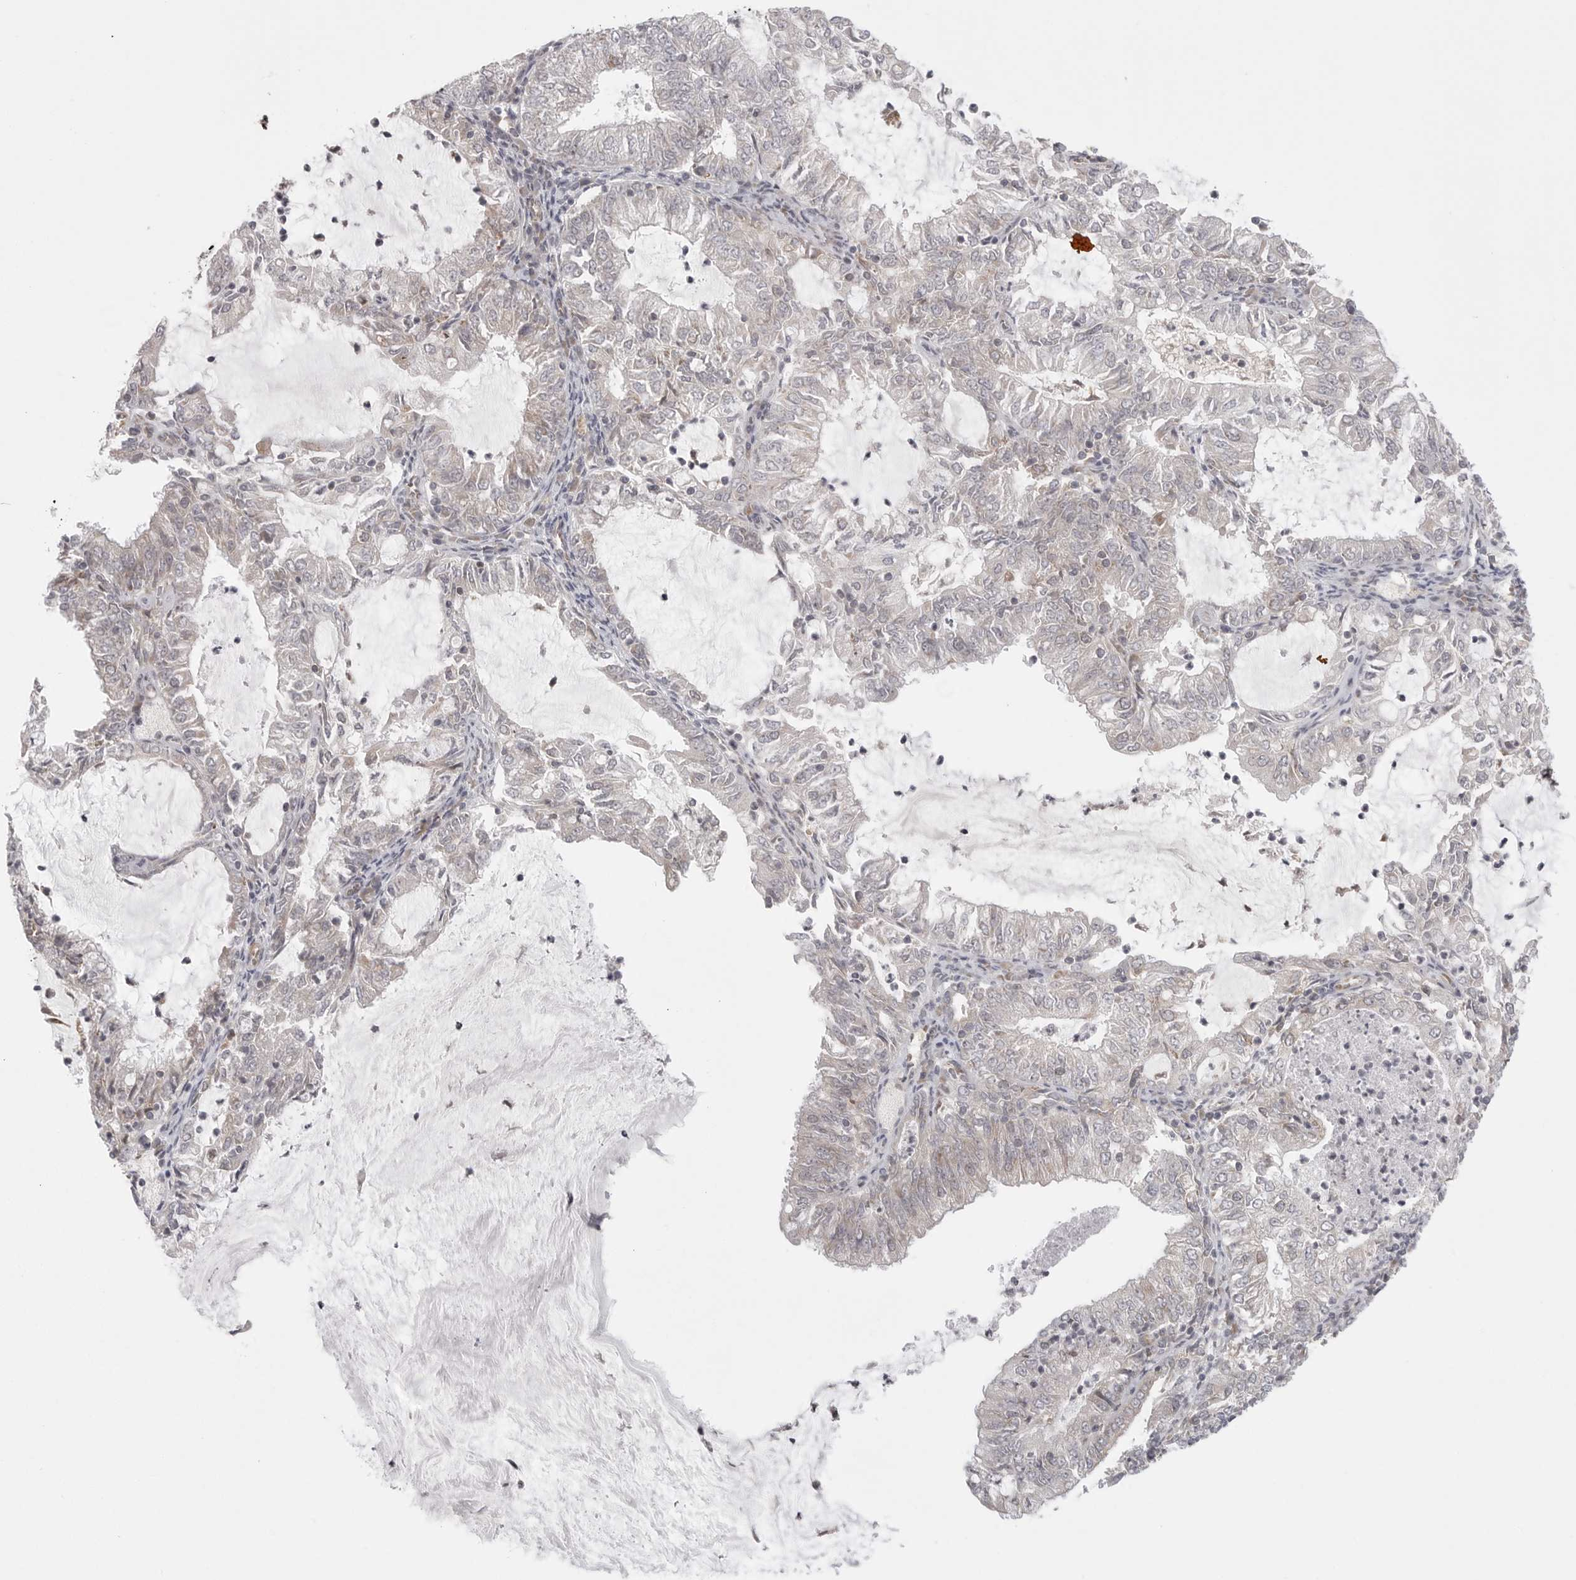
{"staining": {"intensity": "negative", "quantity": "none", "location": "none"}, "tissue": "endometrial cancer", "cell_type": "Tumor cells", "image_type": "cancer", "snomed": [{"axis": "morphology", "description": "Adenocarcinoma, NOS"}, {"axis": "topography", "description": "Endometrium"}], "caption": "A micrograph of human endometrial cancer is negative for staining in tumor cells.", "gene": "CERS2", "patient": {"sex": "female", "age": 57}}